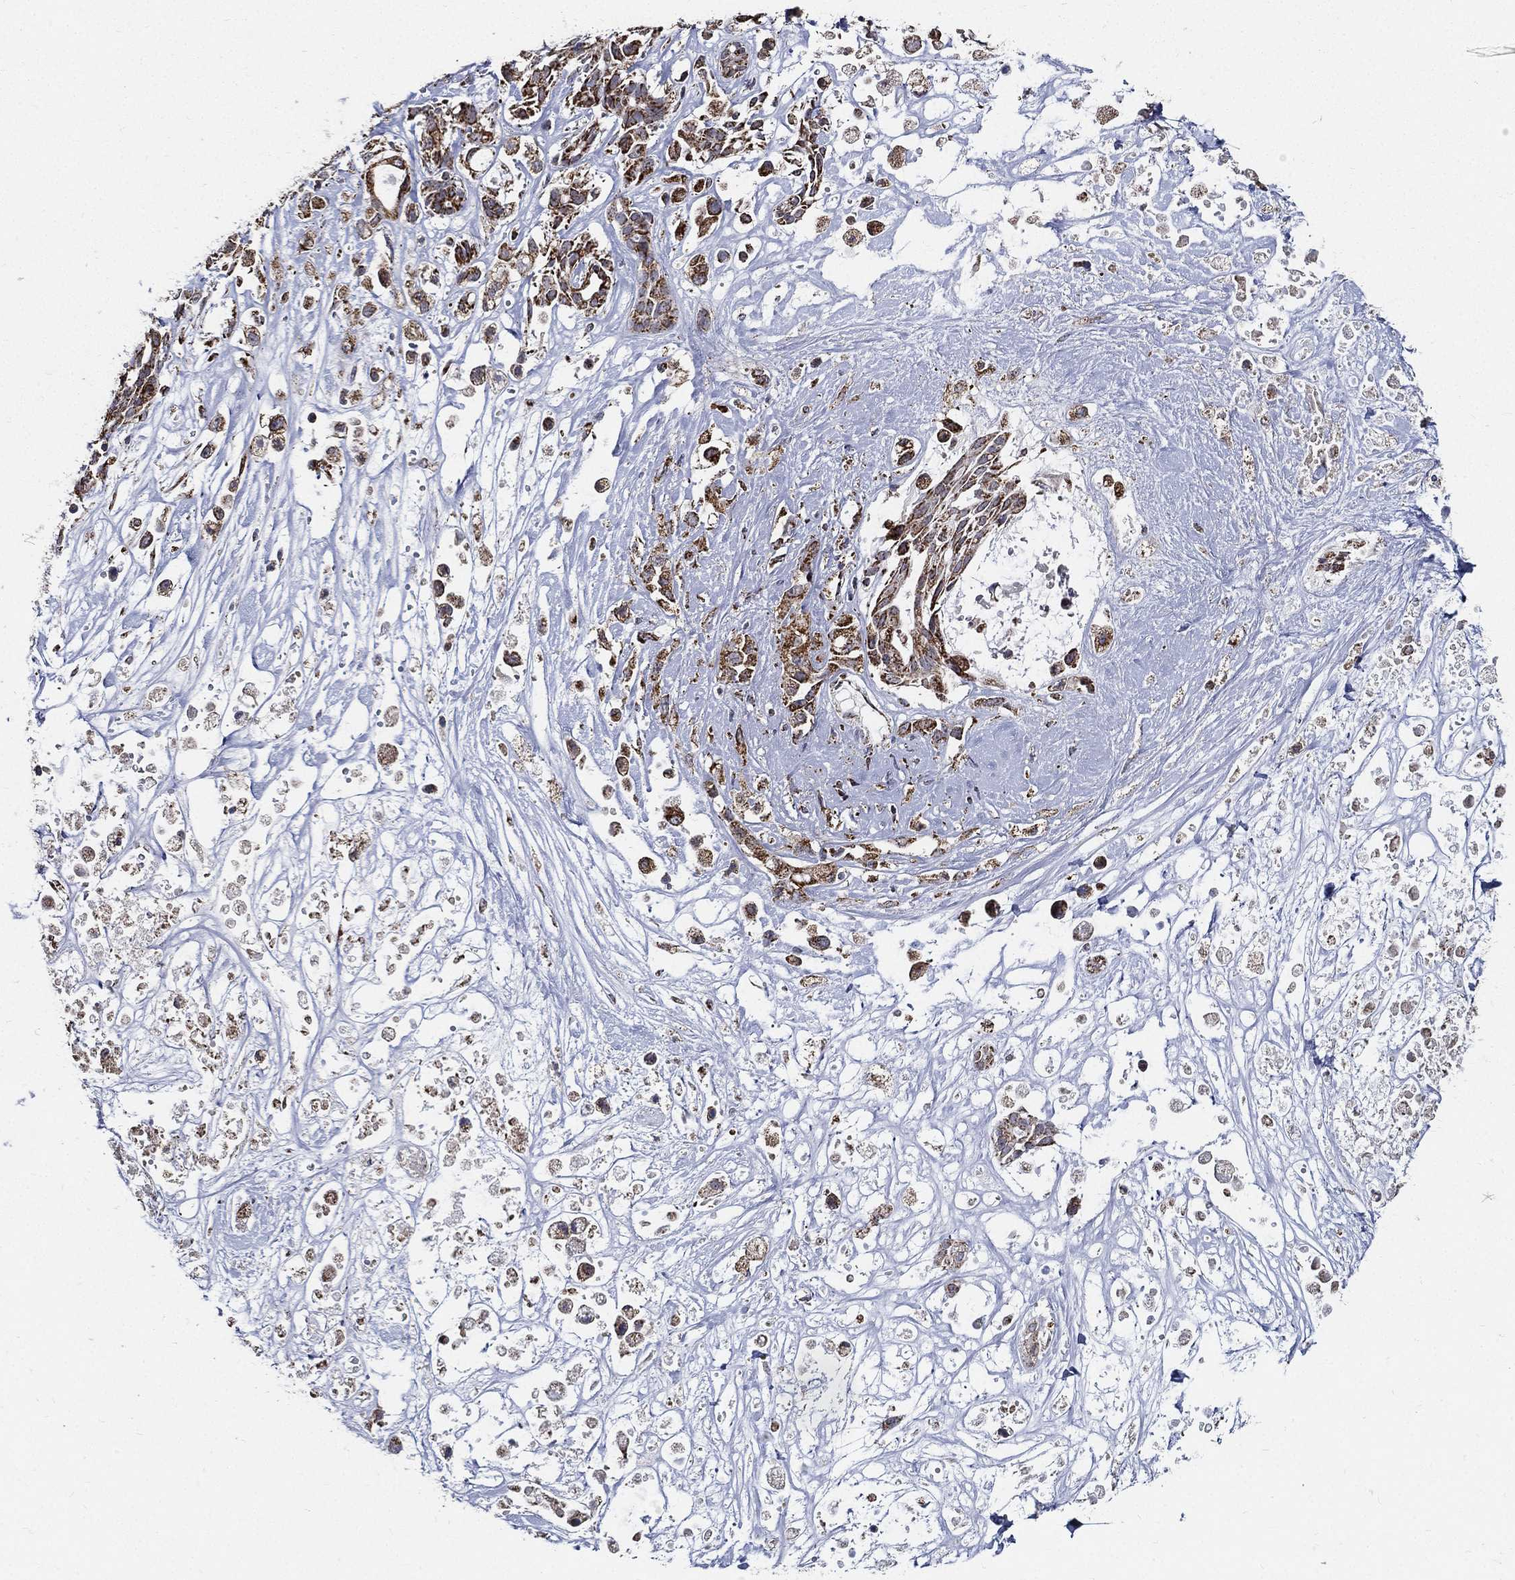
{"staining": {"intensity": "strong", "quantity": "25%-75%", "location": "cytoplasmic/membranous"}, "tissue": "pancreatic cancer", "cell_type": "Tumor cells", "image_type": "cancer", "snomed": [{"axis": "morphology", "description": "Adenocarcinoma, NOS"}, {"axis": "topography", "description": "Pancreas"}], "caption": "Immunohistochemical staining of pancreatic cancer displays high levels of strong cytoplasmic/membranous protein expression in about 25%-75% of tumor cells.", "gene": "NDUFAB1", "patient": {"sex": "male", "age": 44}}